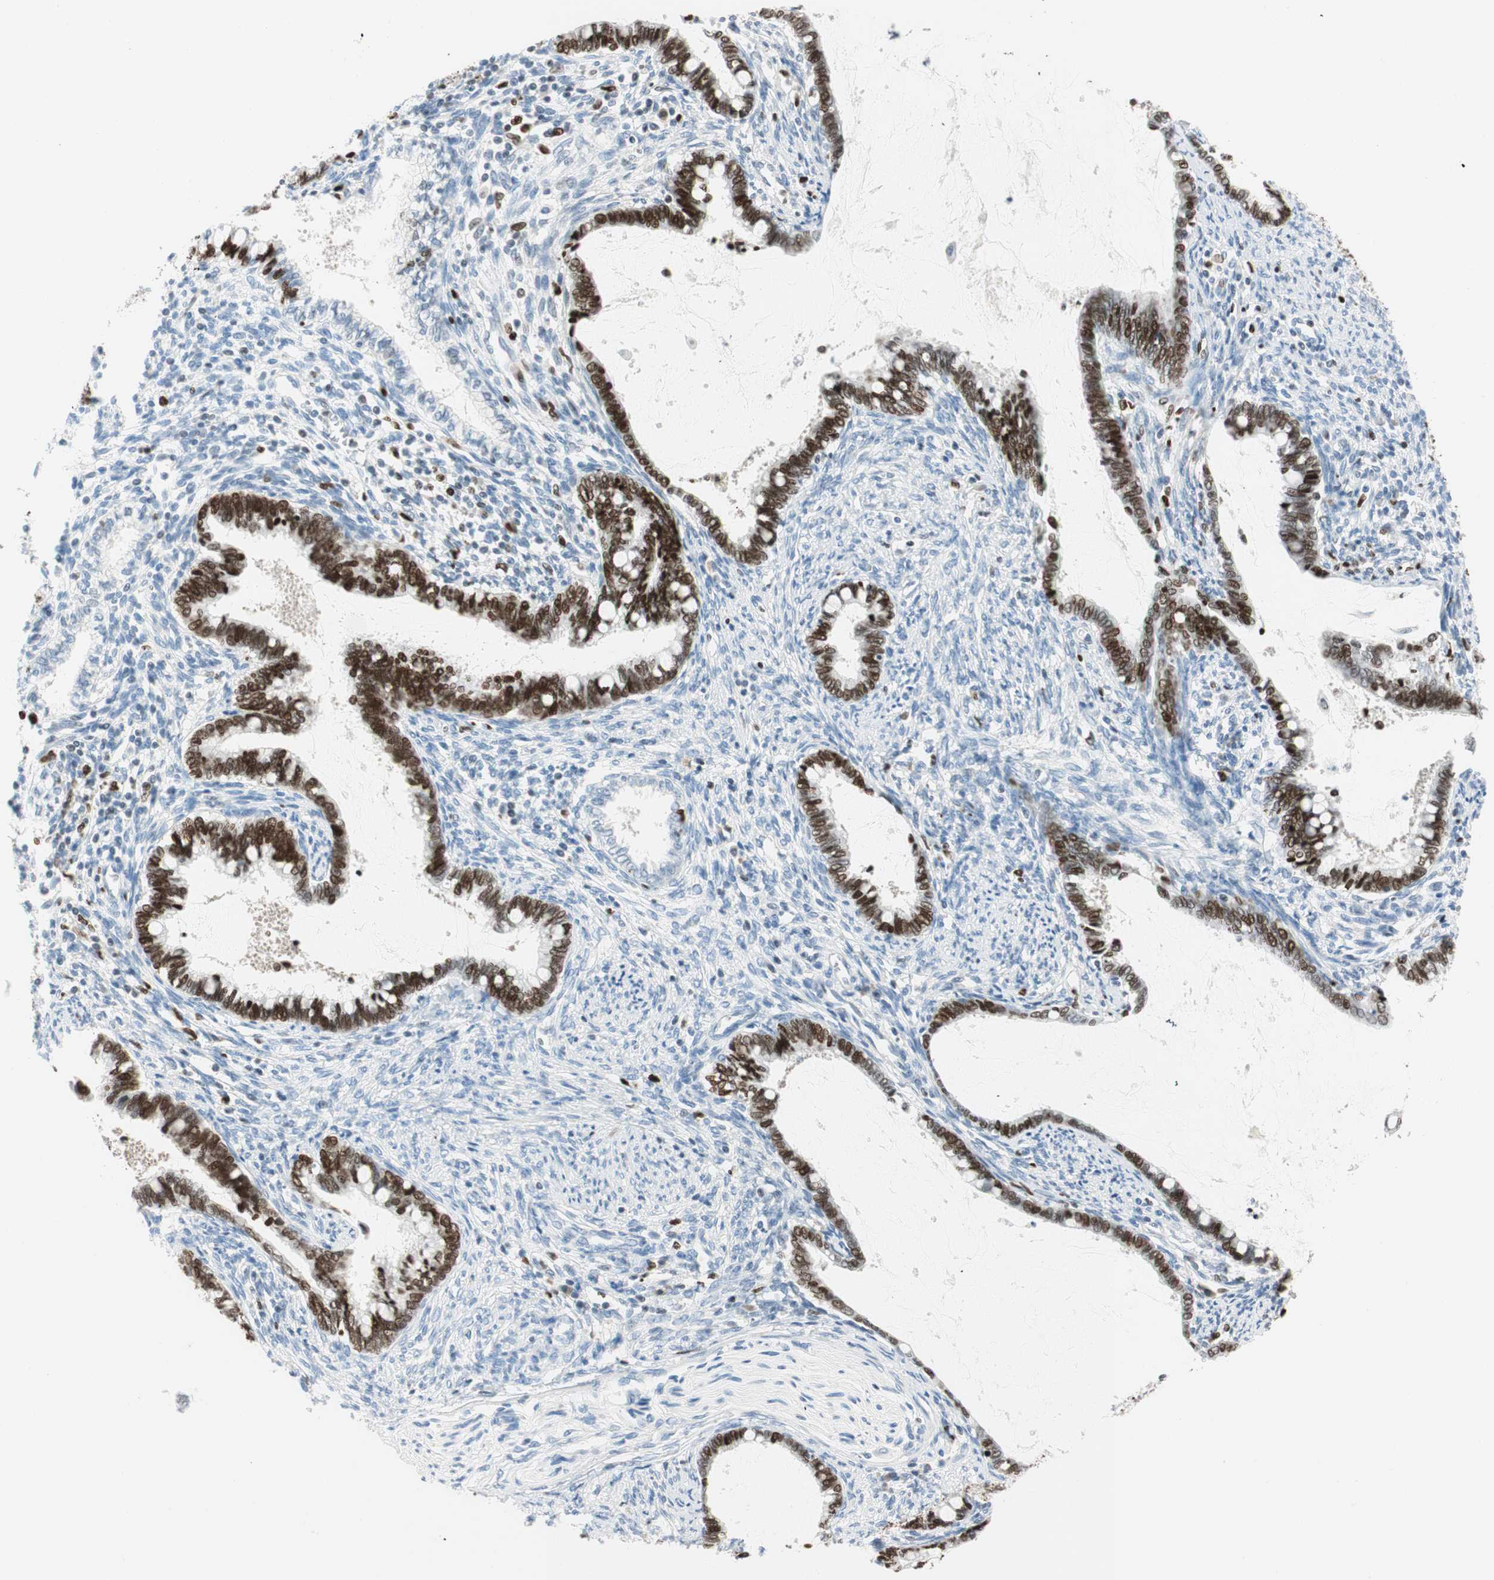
{"staining": {"intensity": "strong", "quantity": ">75%", "location": "nuclear"}, "tissue": "cervical cancer", "cell_type": "Tumor cells", "image_type": "cancer", "snomed": [{"axis": "morphology", "description": "Adenocarcinoma, NOS"}, {"axis": "topography", "description": "Cervix"}], "caption": "Immunohistochemical staining of cervical cancer (adenocarcinoma) demonstrates high levels of strong nuclear protein expression in approximately >75% of tumor cells. The staining is performed using DAB (3,3'-diaminobenzidine) brown chromogen to label protein expression. The nuclei are counter-stained blue using hematoxylin.", "gene": "EZH2", "patient": {"sex": "female", "age": 44}}